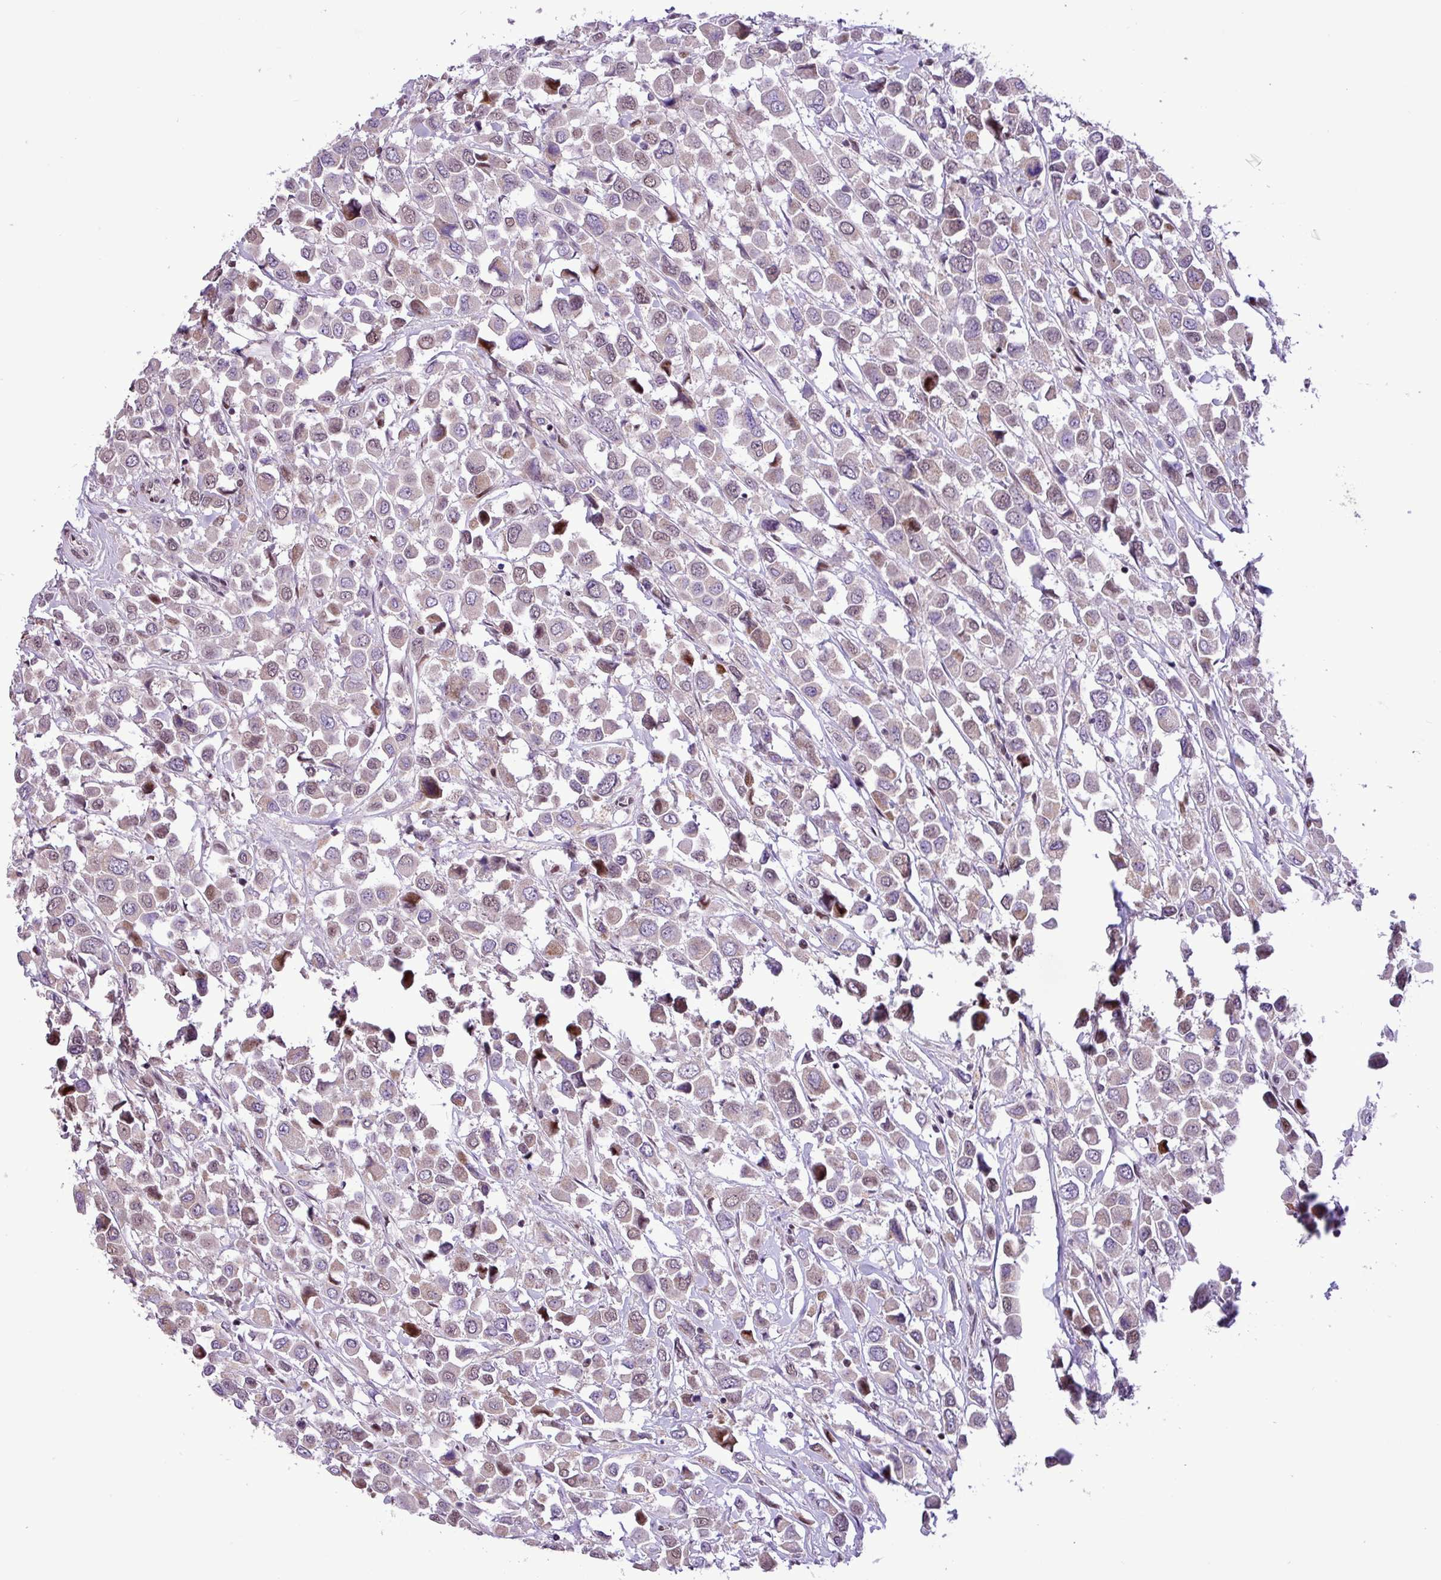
{"staining": {"intensity": "weak", "quantity": "25%-75%", "location": "cytoplasmic/membranous,nuclear"}, "tissue": "breast cancer", "cell_type": "Tumor cells", "image_type": "cancer", "snomed": [{"axis": "morphology", "description": "Duct carcinoma"}, {"axis": "topography", "description": "Breast"}], "caption": "Immunohistochemical staining of breast cancer (infiltrating ductal carcinoma) shows low levels of weak cytoplasmic/membranous and nuclear staining in about 25%-75% of tumor cells.", "gene": "ZNF354A", "patient": {"sex": "female", "age": 61}}